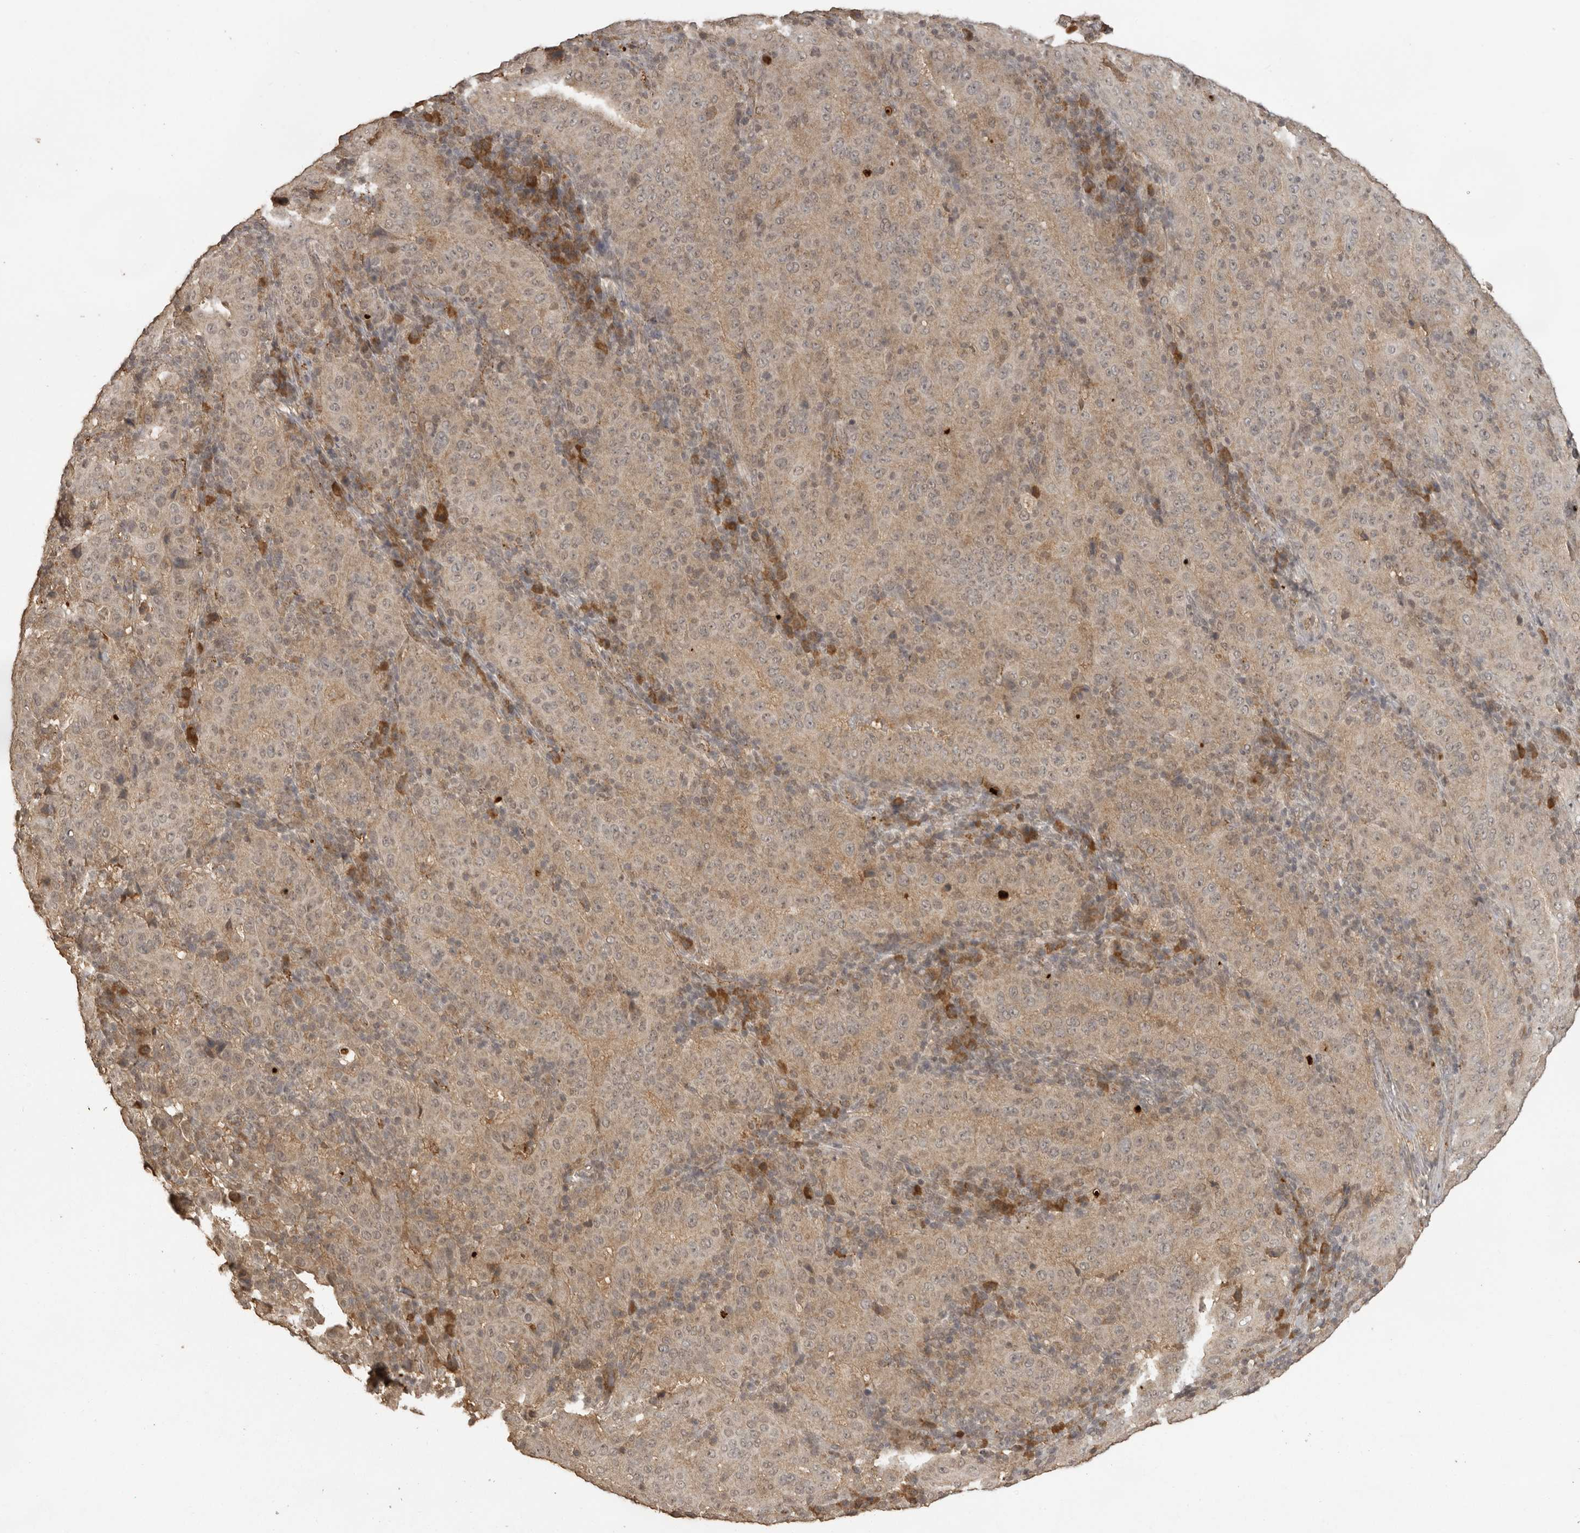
{"staining": {"intensity": "weak", "quantity": "25%-75%", "location": "cytoplasmic/membranous"}, "tissue": "pancreatic cancer", "cell_type": "Tumor cells", "image_type": "cancer", "snomed": [{"axis": "morphology", "description": "Adenocarcinoma, NOS"}, {"axis": "topography", "description": "Pancreas"}], "caption": "The image shows immunohistochemical staining of adenocarcinoma (pancreatic). There is weak cytoplasmic/membranous expression is present in approximately 25%-75% of tumor cells.", "gene": "CTF1", "patient": {"sex": "male", "age": 63}}